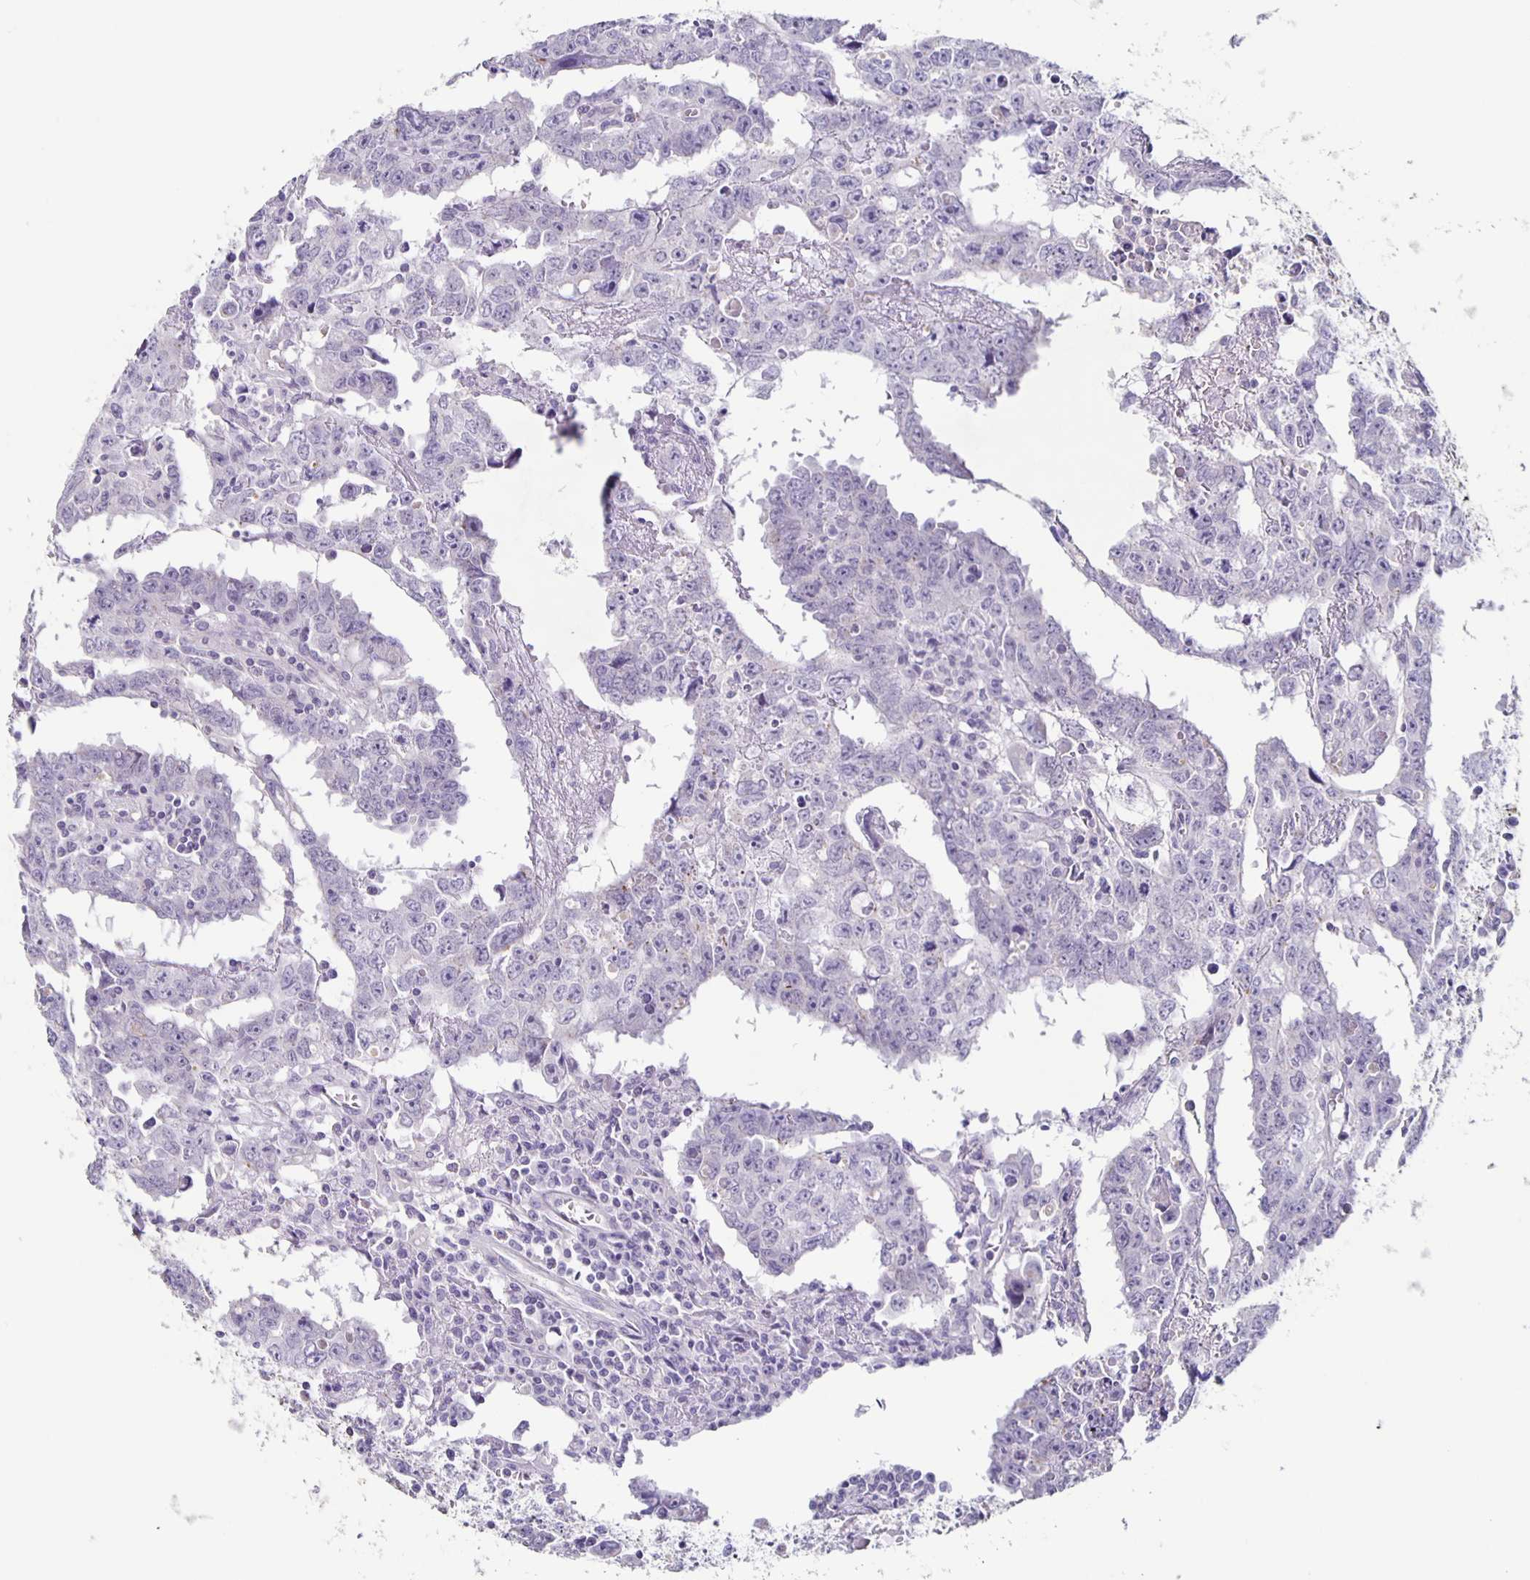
{"staining": {"intensity": "negative", "quantity": "none", "location": "none"}, "tissue": "testis cancer", "cell_type": "Tumor cells", "image_type": "cancer", "snomed": [{"axis": "morphology", "description": "Carcinoma, Embryonal, NOS"}, {"axis": "topography", "description": "Testis"}], "caption": "This is an immunohistochemistry photomicrograph of testis embryonal carcinoma. There is no staining in tumor cells.", "gene": "CARNS1", "patient": {"sex": "male", "age": 22}}